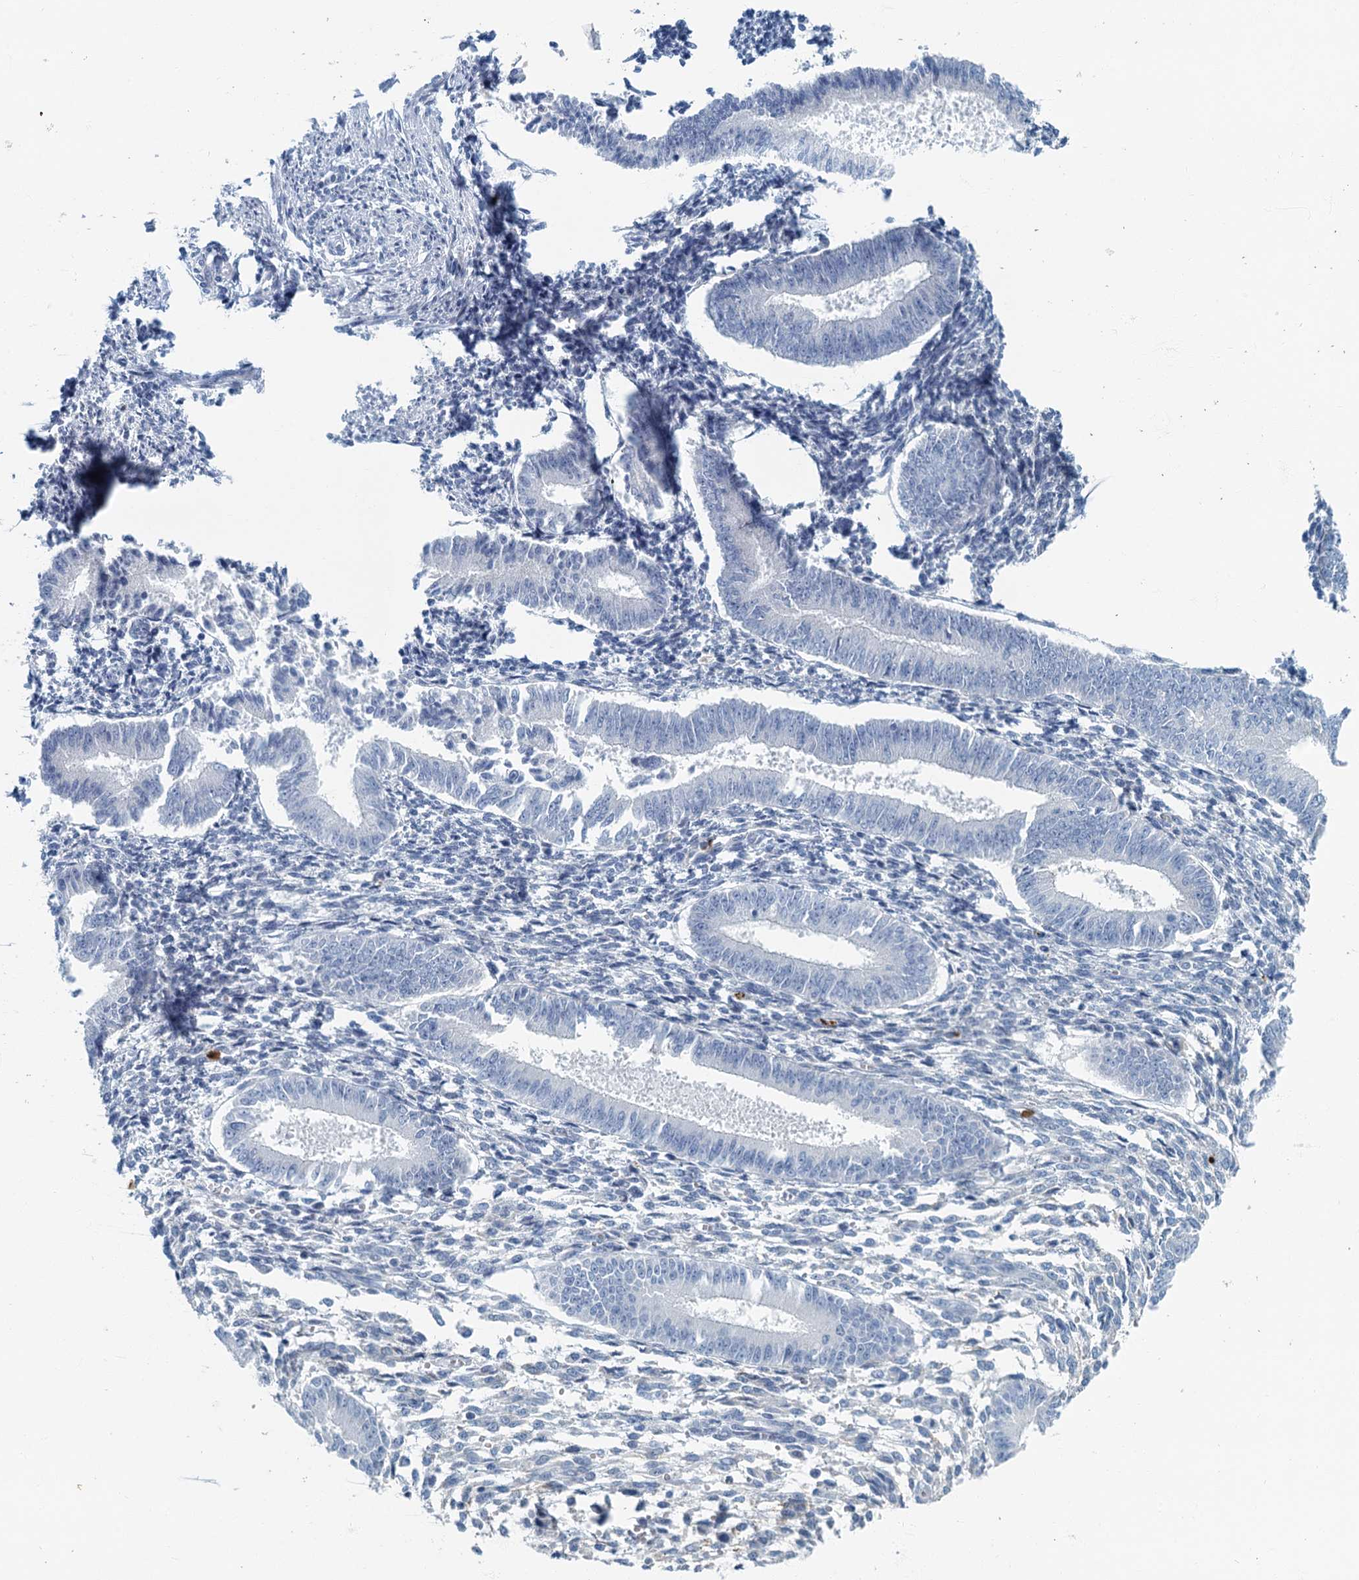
{"staining": {"intensity": "moderate", "quantity": "<25%", "location": "cytoplasmic/membranous"}, "tissue": "endometrium", "cell_type": "Cells in endometrial stroma", "image_type": "normal", "snomed": [{"axis": "morphology", "description": "Normal tissue, NOS"}, {"axis": "topography", "description": "Uterus"}, {"axis": "topography", "description": "Endometrium"}], "caption": "Immunohistochemistry (IHC) micrograph of unremarkable endometrium: human endometrium stained using immunohistochemistry displays low levels of moderate protein expression localized specifically in the cytoplasmic/membranous of cells in endometrial stroma, appearing as a cytoplasmic/membranous brown color.", "gene": "ANKDD1A", "patient": {"sex": "female", "age": 48}}